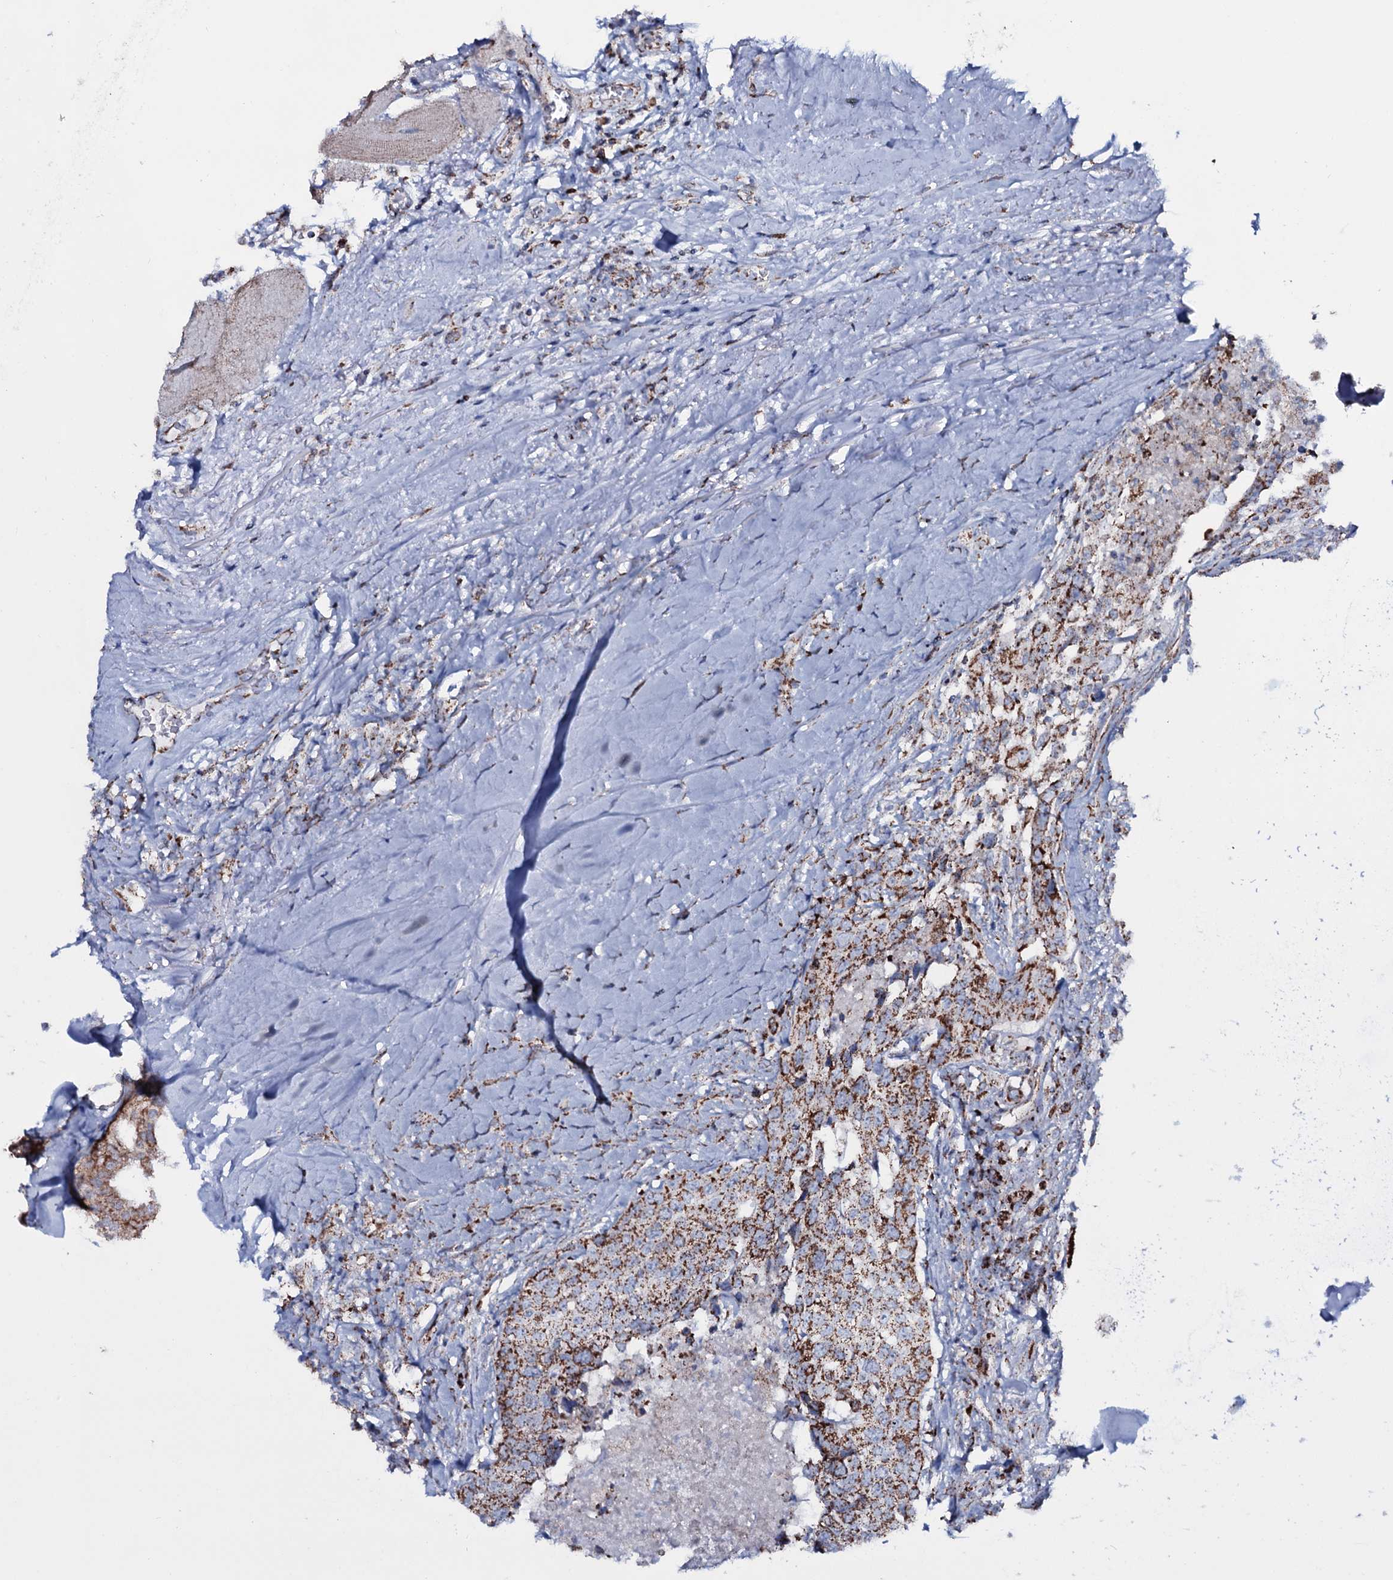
{"staining": {"intensity": "moderate", "quantity": ">75%", "location": "cytoplasmic/membranous"}, "tissue": "head and neck cancer", "cell_type": "Tumor cells", "image_type": "cancer", "snomed": [{"axis": "morphology", "description": "Squamous cell carcinoma, NOS"}, {"axis": "topography", "description": "Head-Neck"}], "caption": "Immunohistochemical staining of human head and neck squamous cell carcinoma shows moderate cytoplasmic/membranous protein positivity in approximately >75% of tumor cells.", "gene": "MRPS35", "patient": {"sex": "male", "age": 66}}